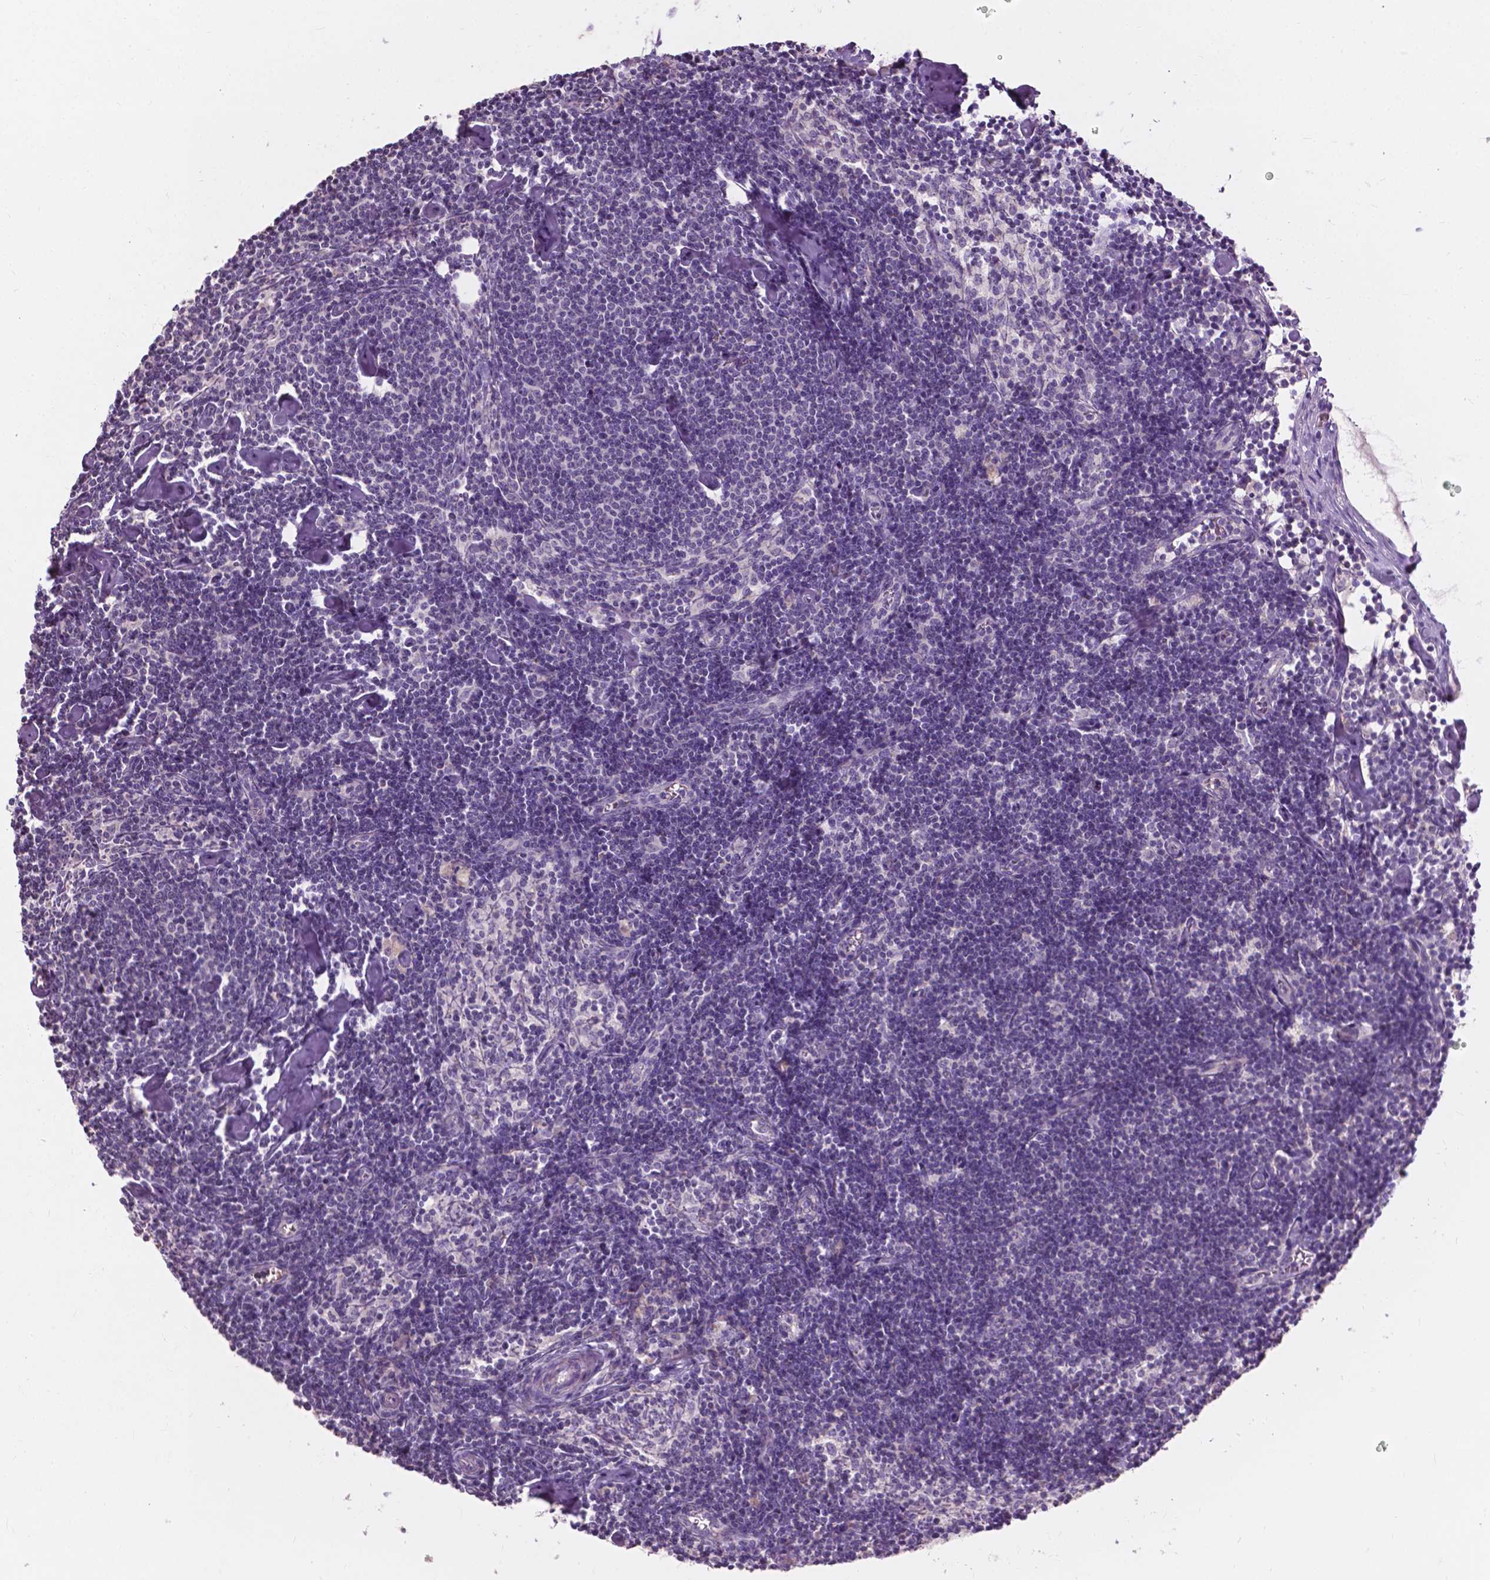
{"staining": {"intensity": "negative", "quantity": "none", "location": "none"}, "tissue": "lymph node", "cell_type": "Germinal center cells", "image_type": "normal", "snomed": [{"axis": "morphology", "description": "Normal tissue, NOS"}, {"axis": "topography", "description": "Lymph node"}], "caption": "Immunohistochemistry (IHC) histopathology image of normal lymph node stained for a protein (brown), which demonstrates no positivity in germinal center cells.", "gene": "NDUFS1", "patient": {"sex": "female", "age": 42}}